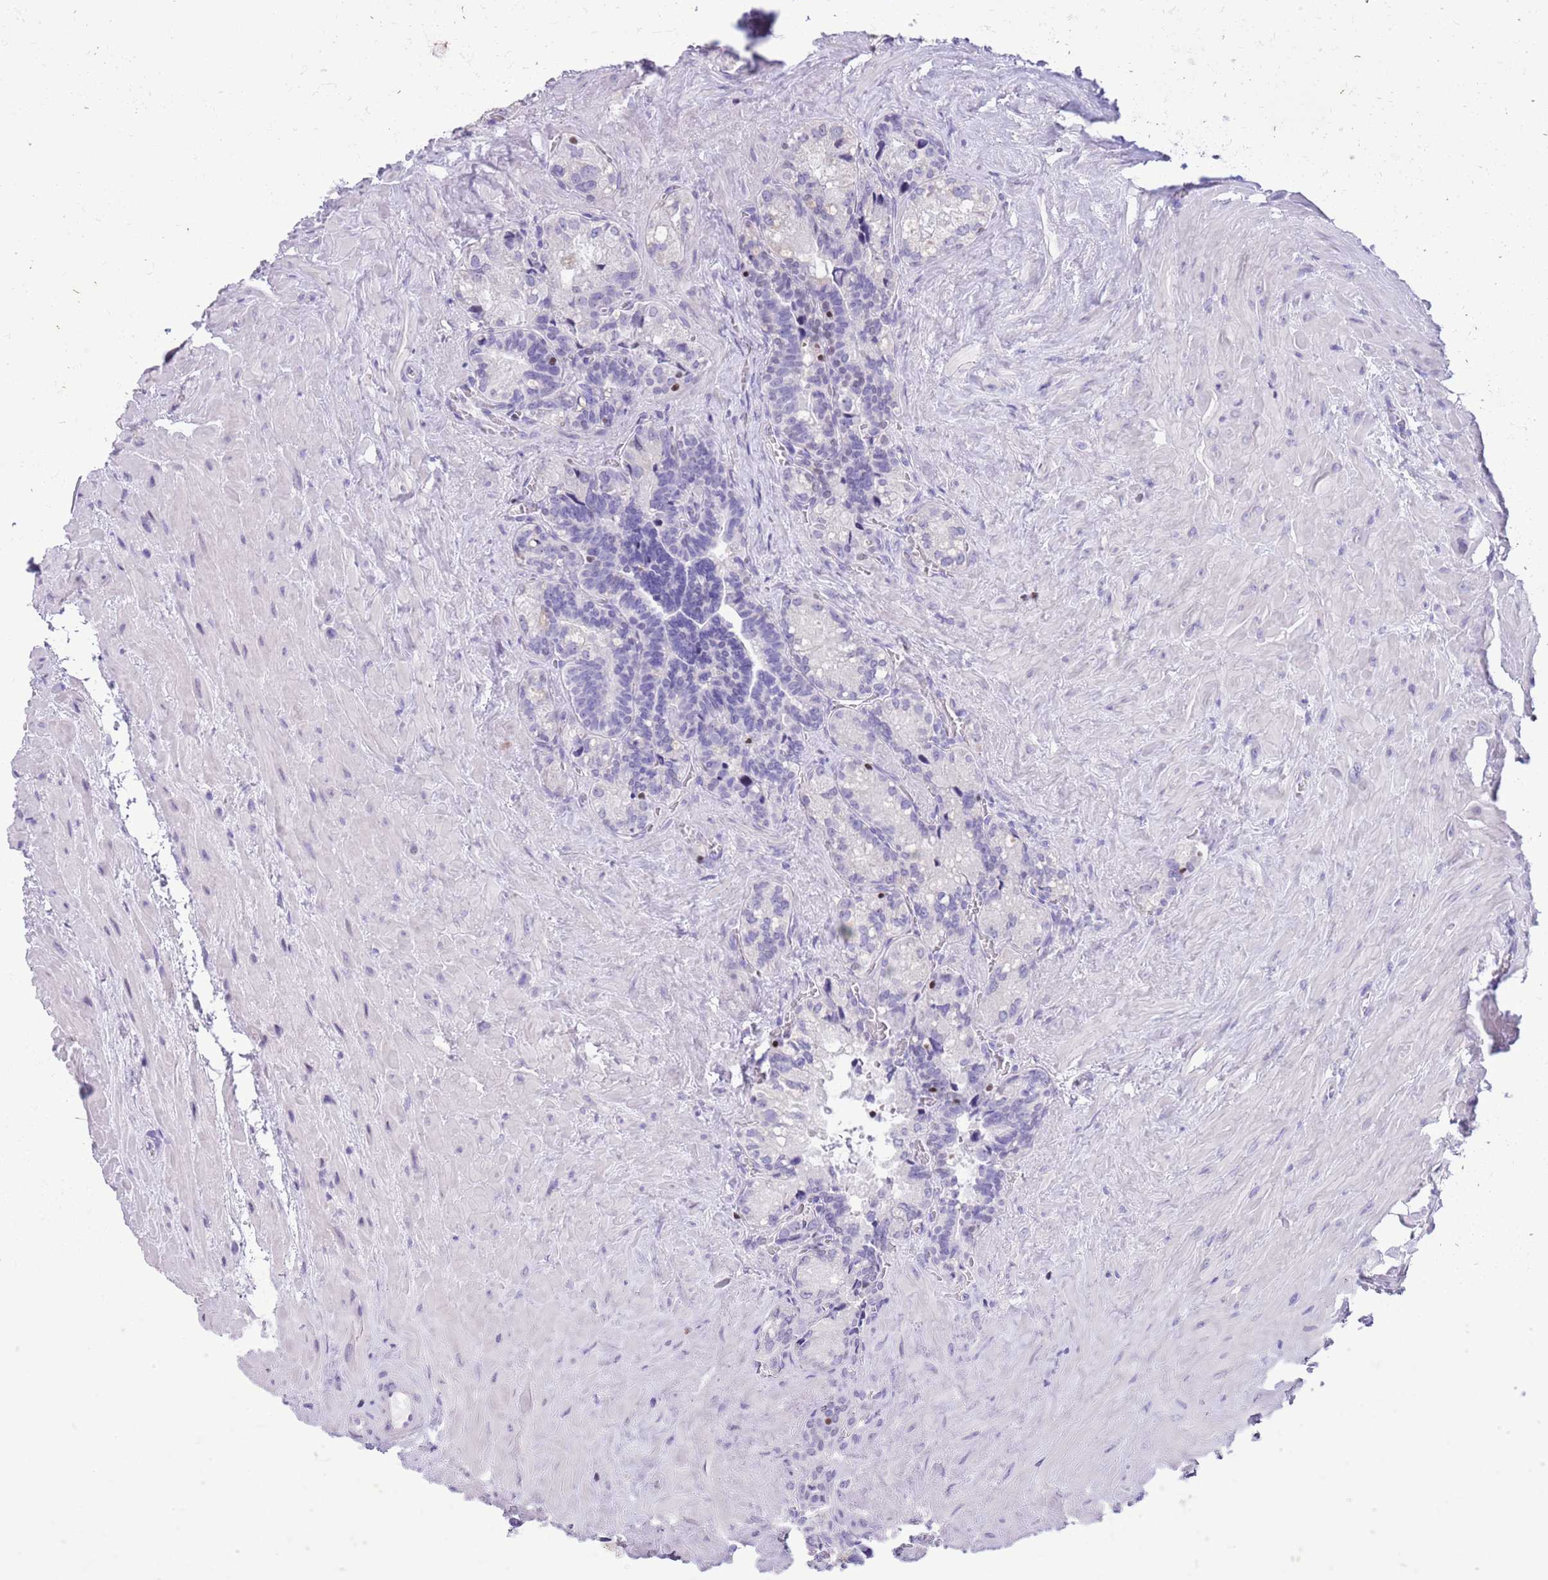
{"staining": {"intensity": "negative", "quantity": "none", "location": "none"}, "tissue": "seminal vesicle", "cell_type": "Glandular cells", "image_type": "normal", "snomed": [{"axis": "morphology", "description": "Normal tissue, NOS"}, {"axis": "topography", "description": "Seminal veicle"}], "caption": "Immunohistochemical staining of benign human seminal vesicle exhibits no significant expression in glandular cells. (DAB (3,3'-diaminobenzidine) immunohistochemistry (IHC), high magnification).", "gene": "BCL11B", "patient": {"sex": "male", "age": 68}}